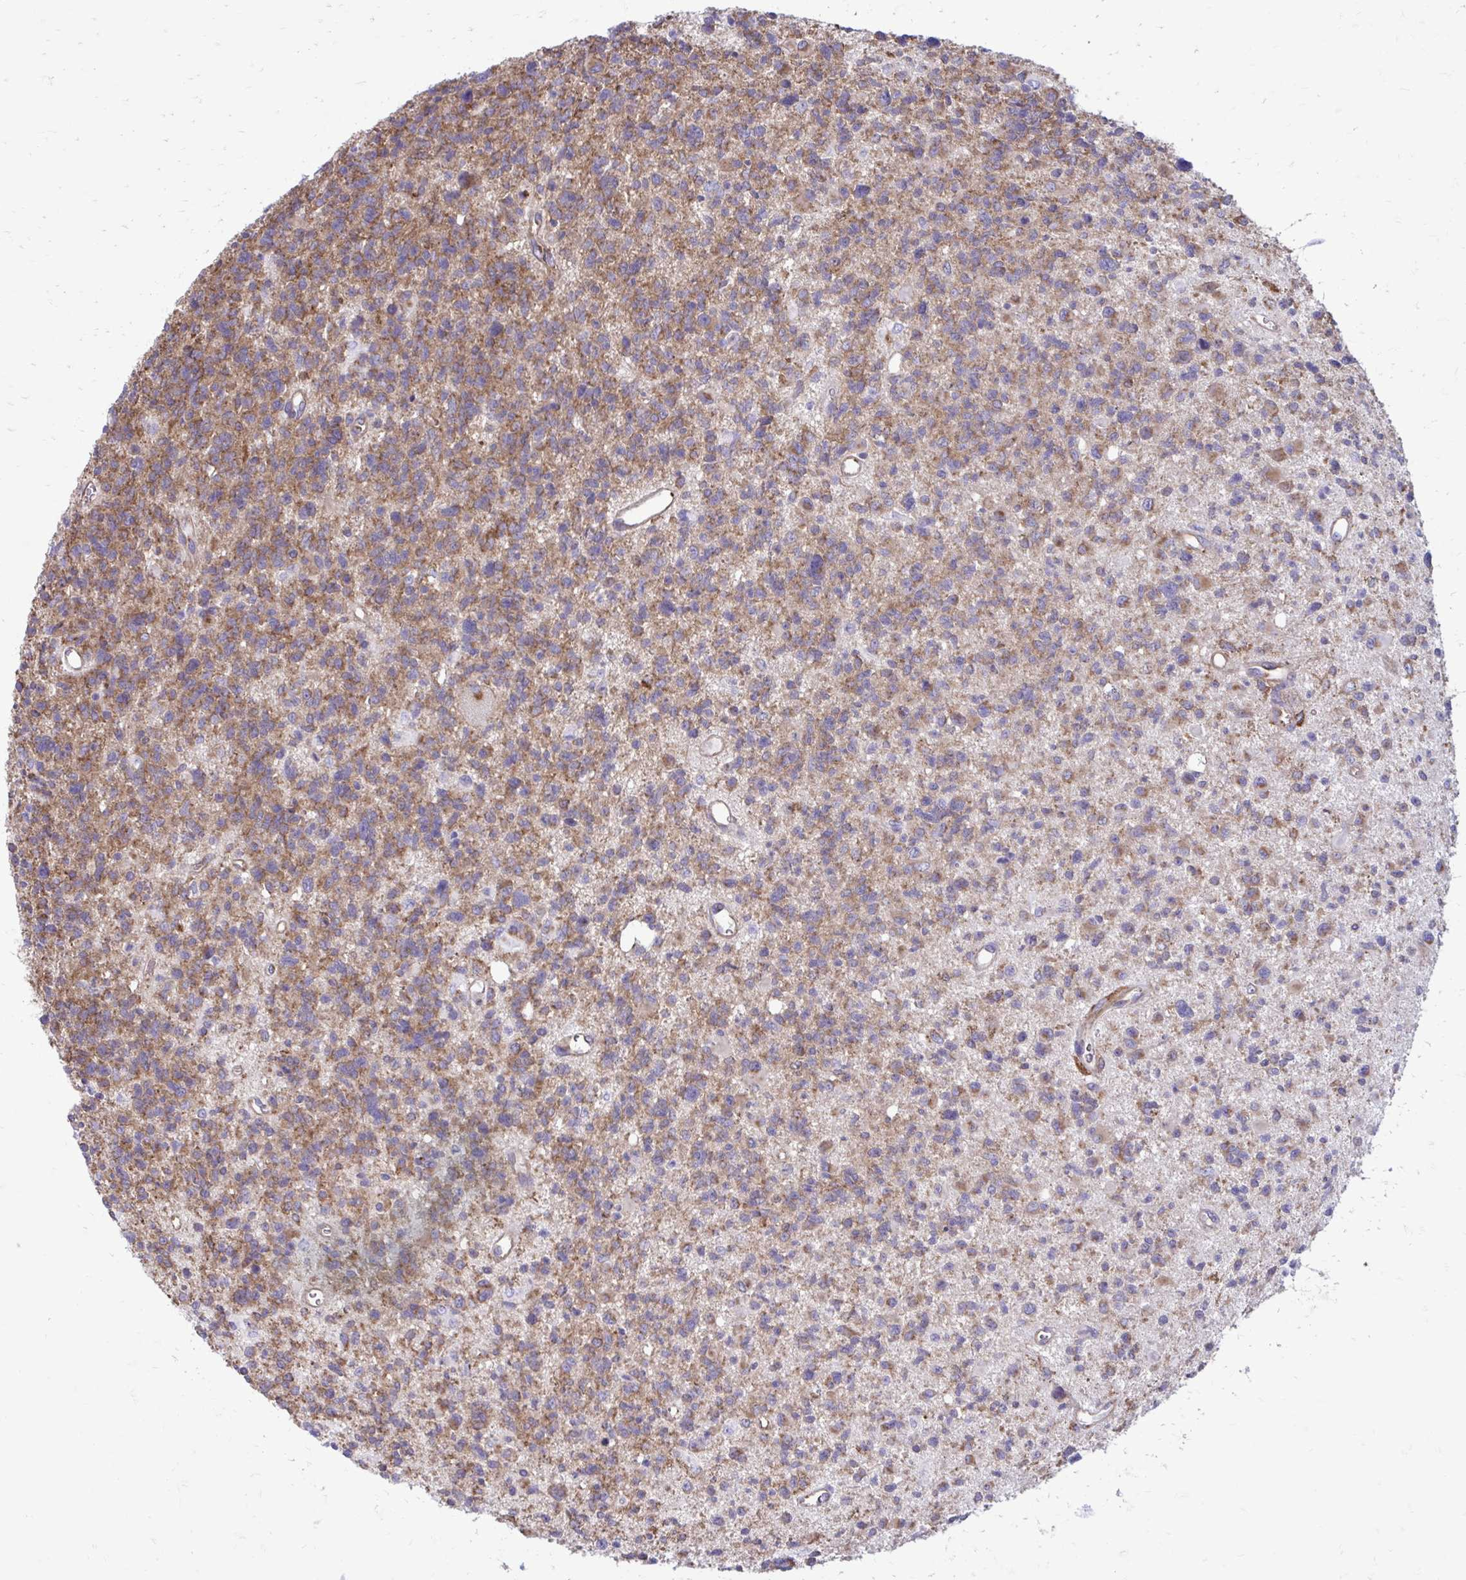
{"staining": {"intensity": "moderate", "quantity": ">75%", "location": "cytoplasmic/membranous"}, "tissue": "glioma", "cell_type": "Tumor cells", "image_type": "cancer", "snomed": [{"axis": "morphology", "description": "Glioma, malignant, High grade"}, {"axis": "topography", "description": "Brain"}], "caption": "DAB (3,3'-diaminobenzidine) immunohistochemical staining of human glioma shows moderate cytoplasmic/membranous protein positivity in about >75% of tumor cells.", "gene": "CLTA", "patient": {"sex": "male", "age": 29}}